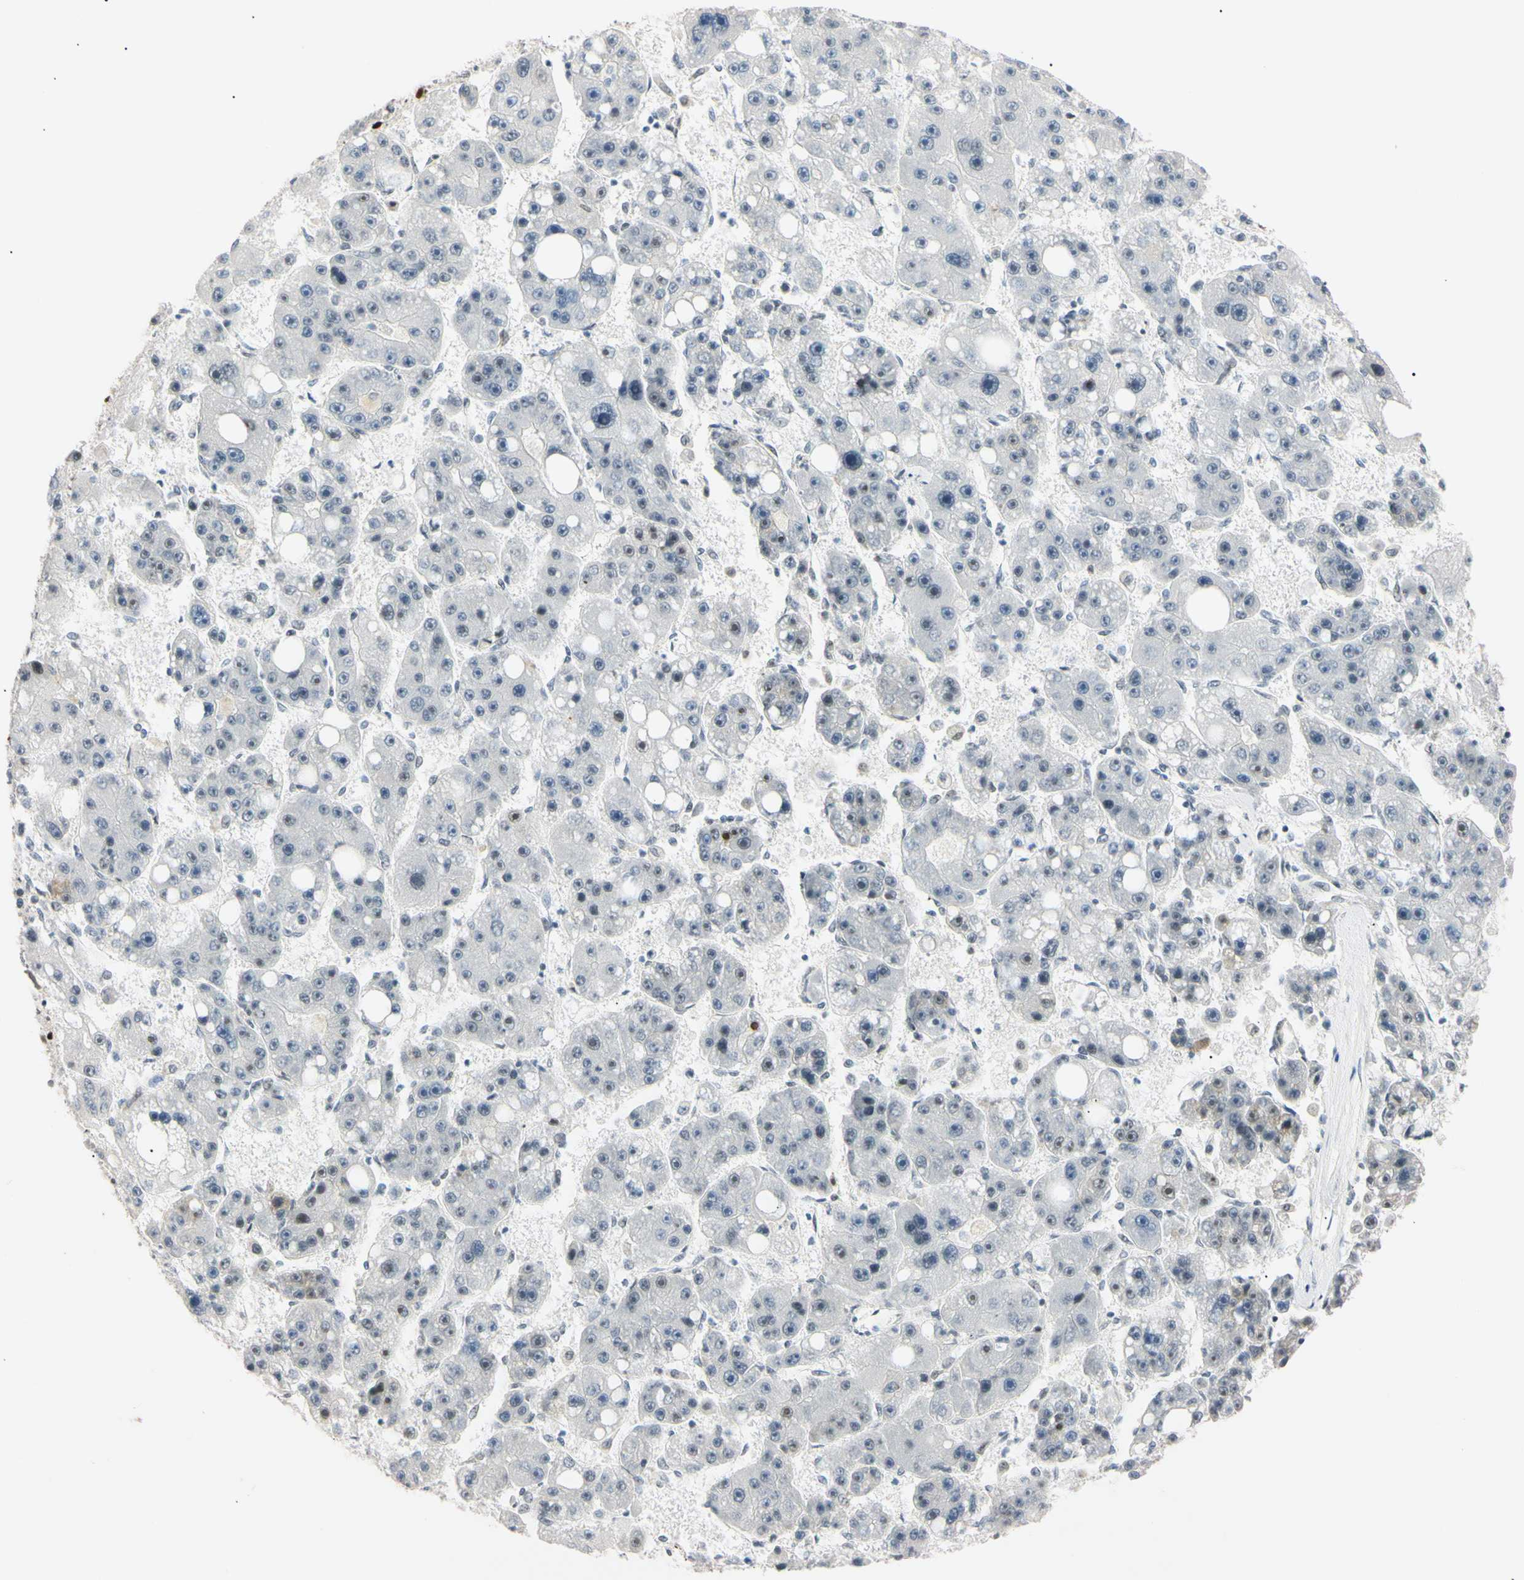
{"staining": {"intensity": "negative", "quantity": "none", "location": "none"}, "tissue": "liver cancer", "cell_type": "Tumor cells", "image_type": "cancer", "snomed": [{"axis": "morphology", "description": "Carcinoma, Hepatocellular, NOS"}, {"axis": "topography", "description": "Liver"}], "caption": "Liver cancer (hepatocellular carcinoma) was stained to show a protein in brown. There is no significant positivity in tumor cells.", "gene": "ZNF134", "patient": {"sex": "female", "age": 61}}